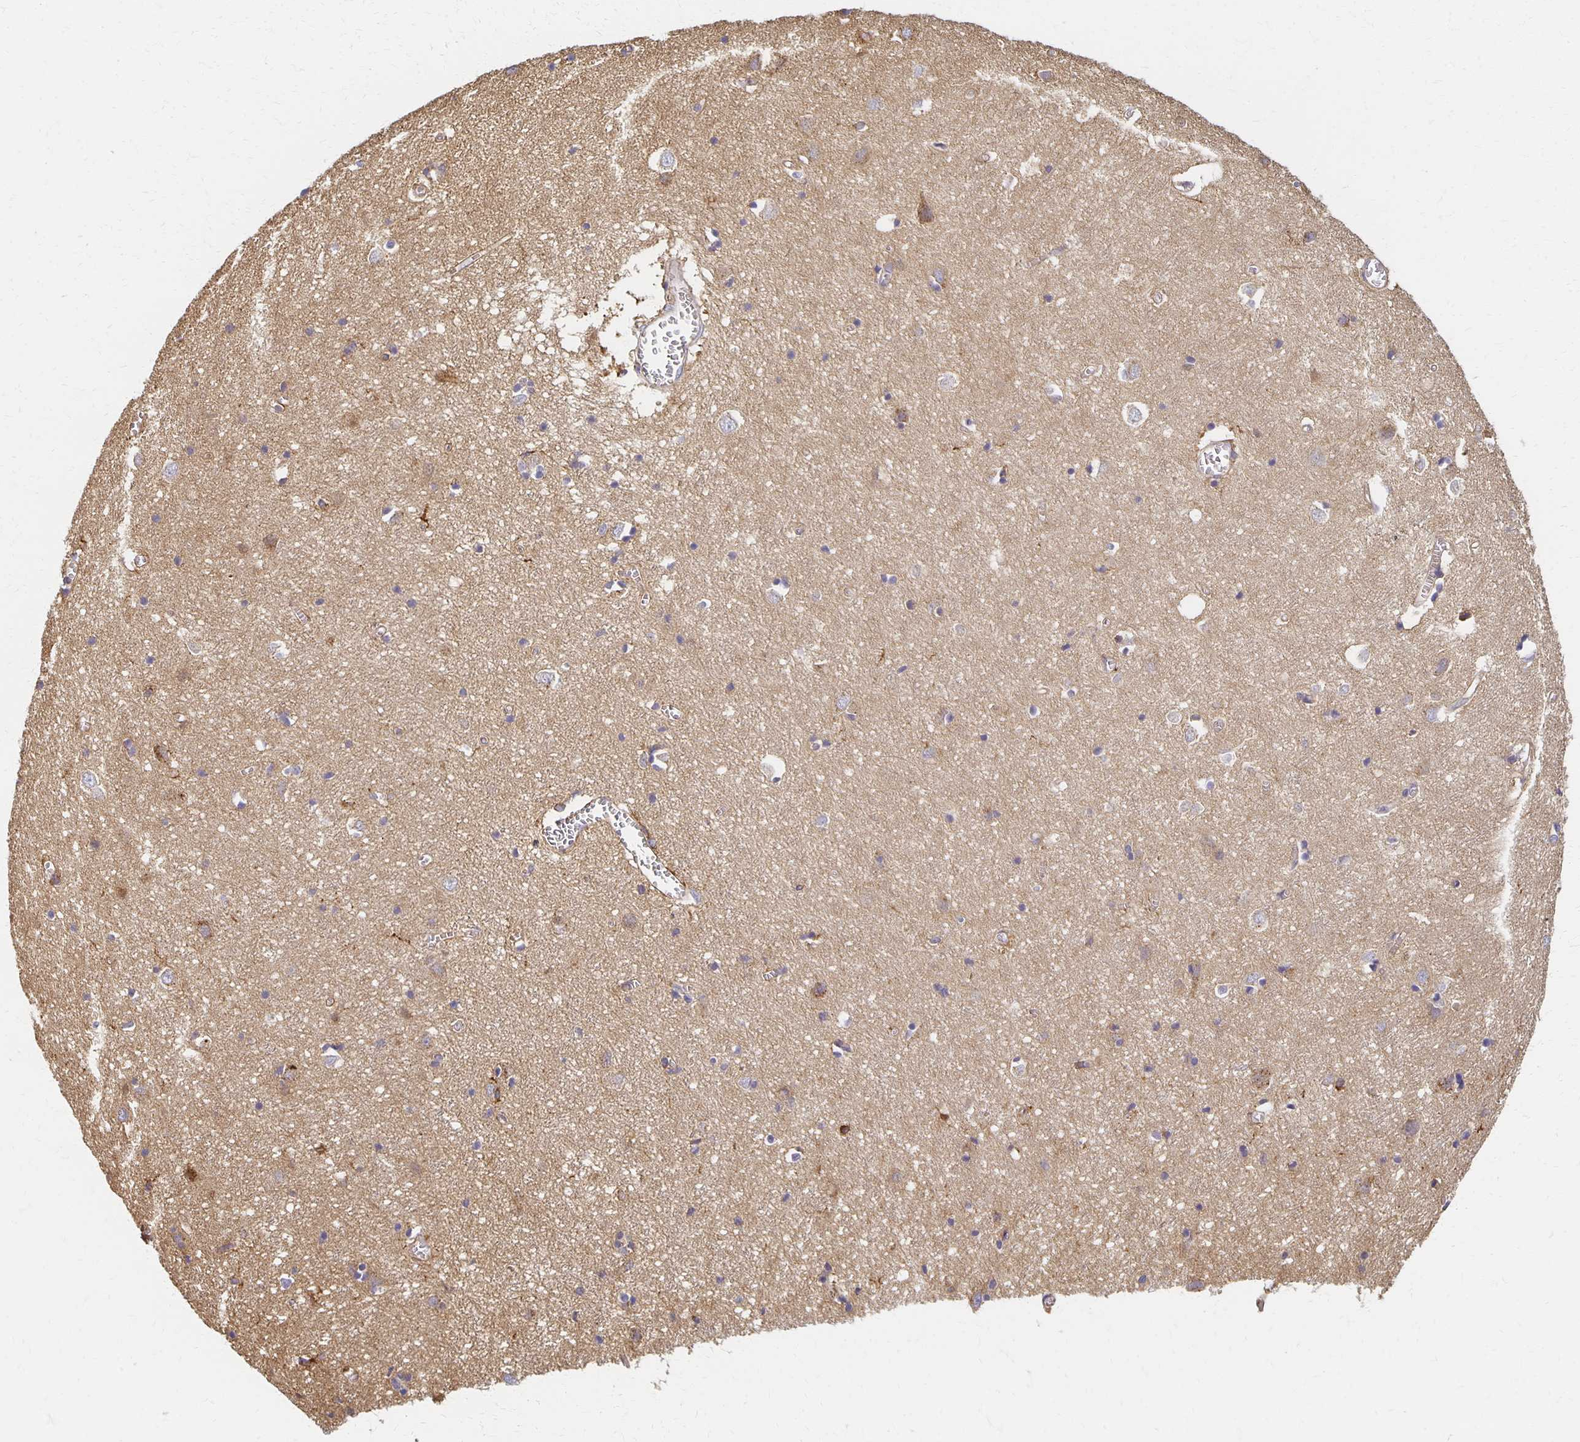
{"staining": {"intensity": "negative", "quantity": "none", "location": "none"}, "tissue": "cerebral cortex", "cell_type": "Endothelial cells", "image_type": "normal", "snomed": [{"axis": "morphology", "description": "Normal tissue, NOS"}, {"axis": "topography", "description": "Cerebral cortex"}], "caption": "Protein analysis of benign cerebral cortex displays no significant expression in endothelial cells.", "gene": "SORL1", "patient": {"sex": "male", "age": 70}}